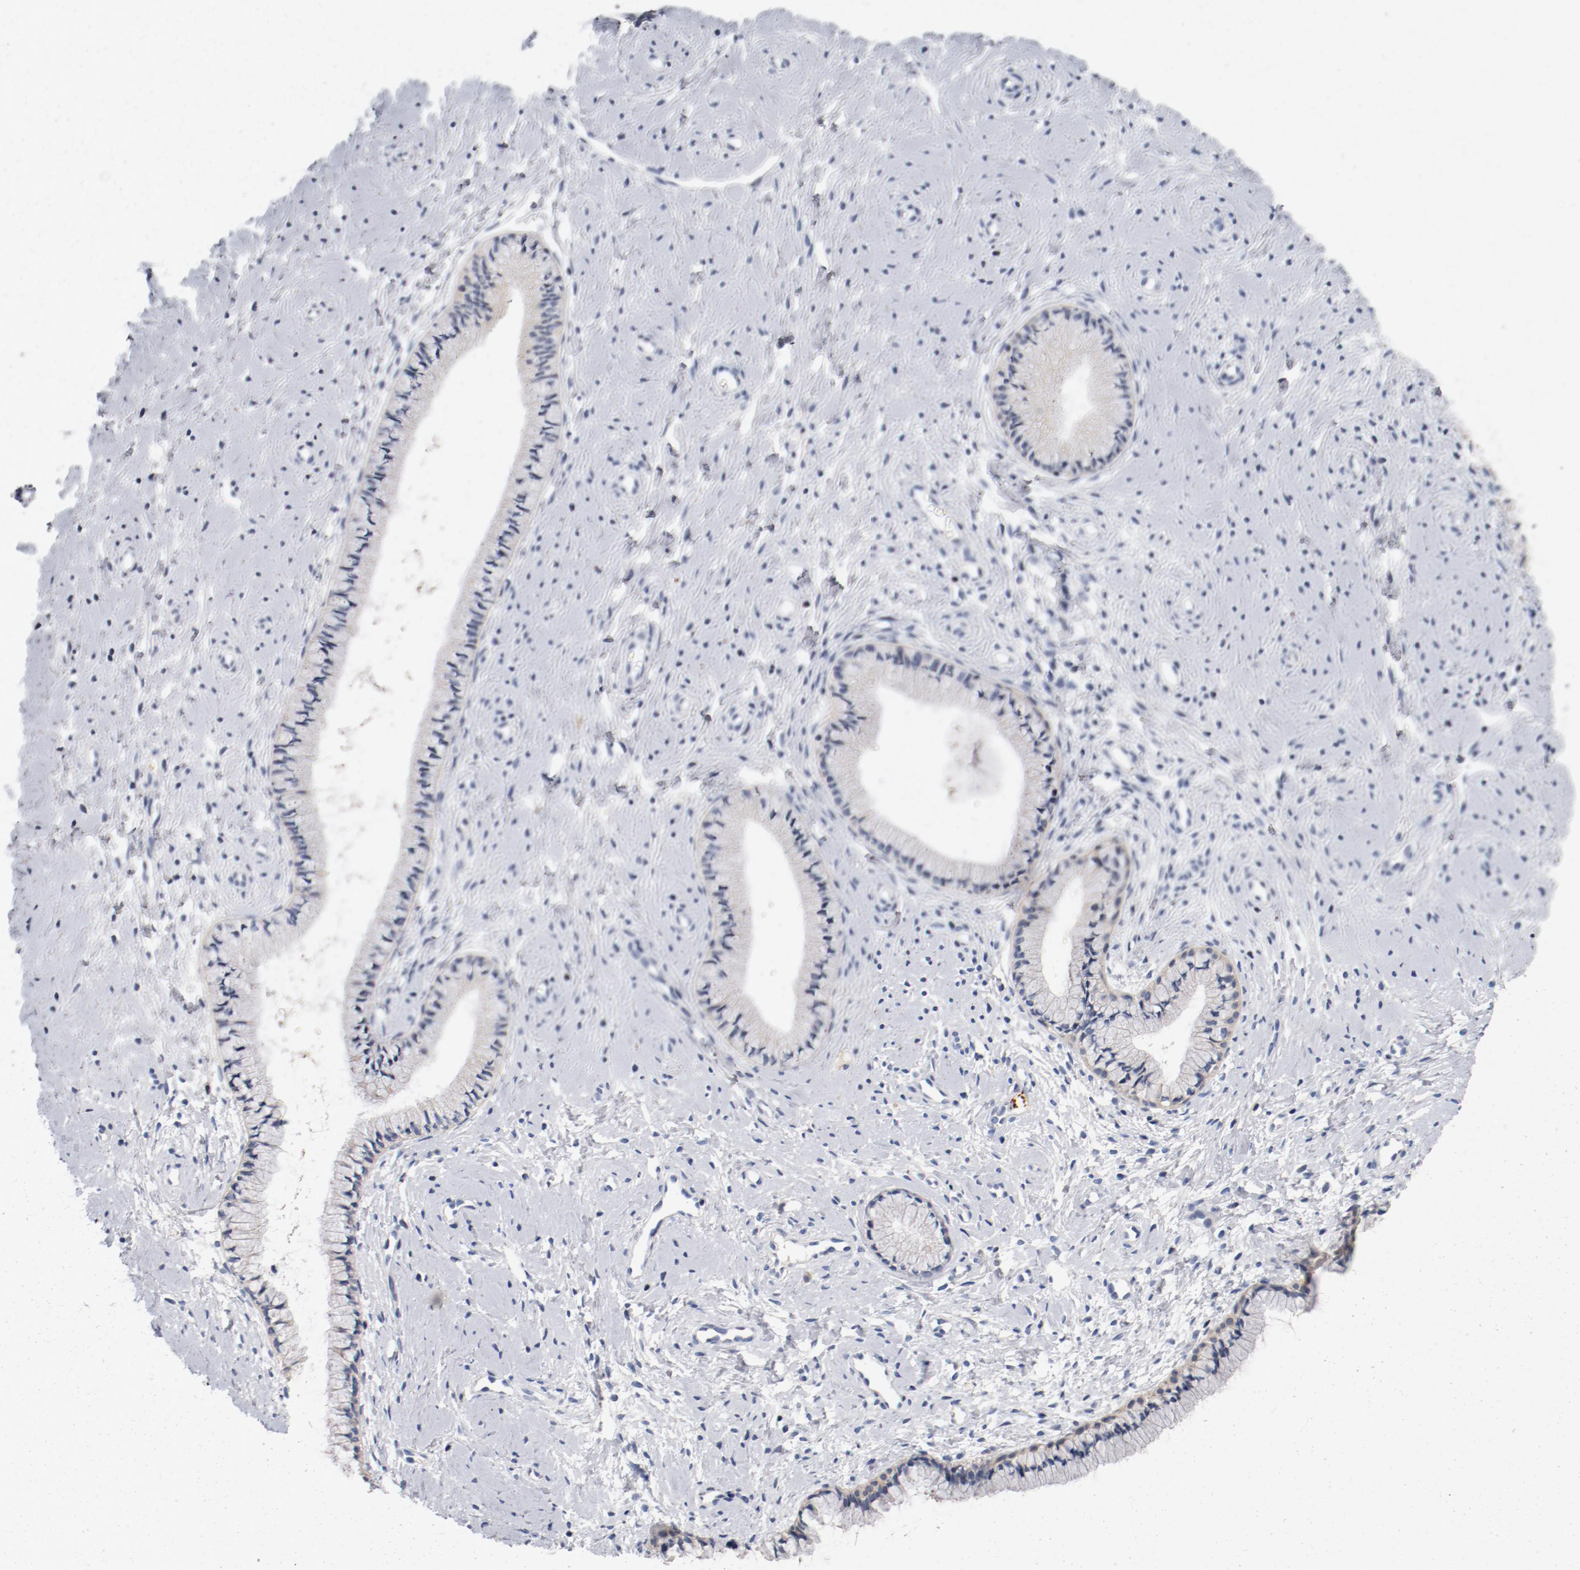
{"staining": {"intensity": "weak", "quantity": "<25%", "location": "cytoplasmic/membranous"}, "tissue": "cervix", "cell_type": "Glandular cells", "image_type": "normal", "snomed": [{"axis": "morphology", "description": "Normal tissue, NOS"}, {"axis": "topography", "description": "Cervix"}], "caption": "IHC of normal human cervix reveals no expression in glandular cells.", "gene": "PIM1", "patient": {"sex": "female", "age": 46}}